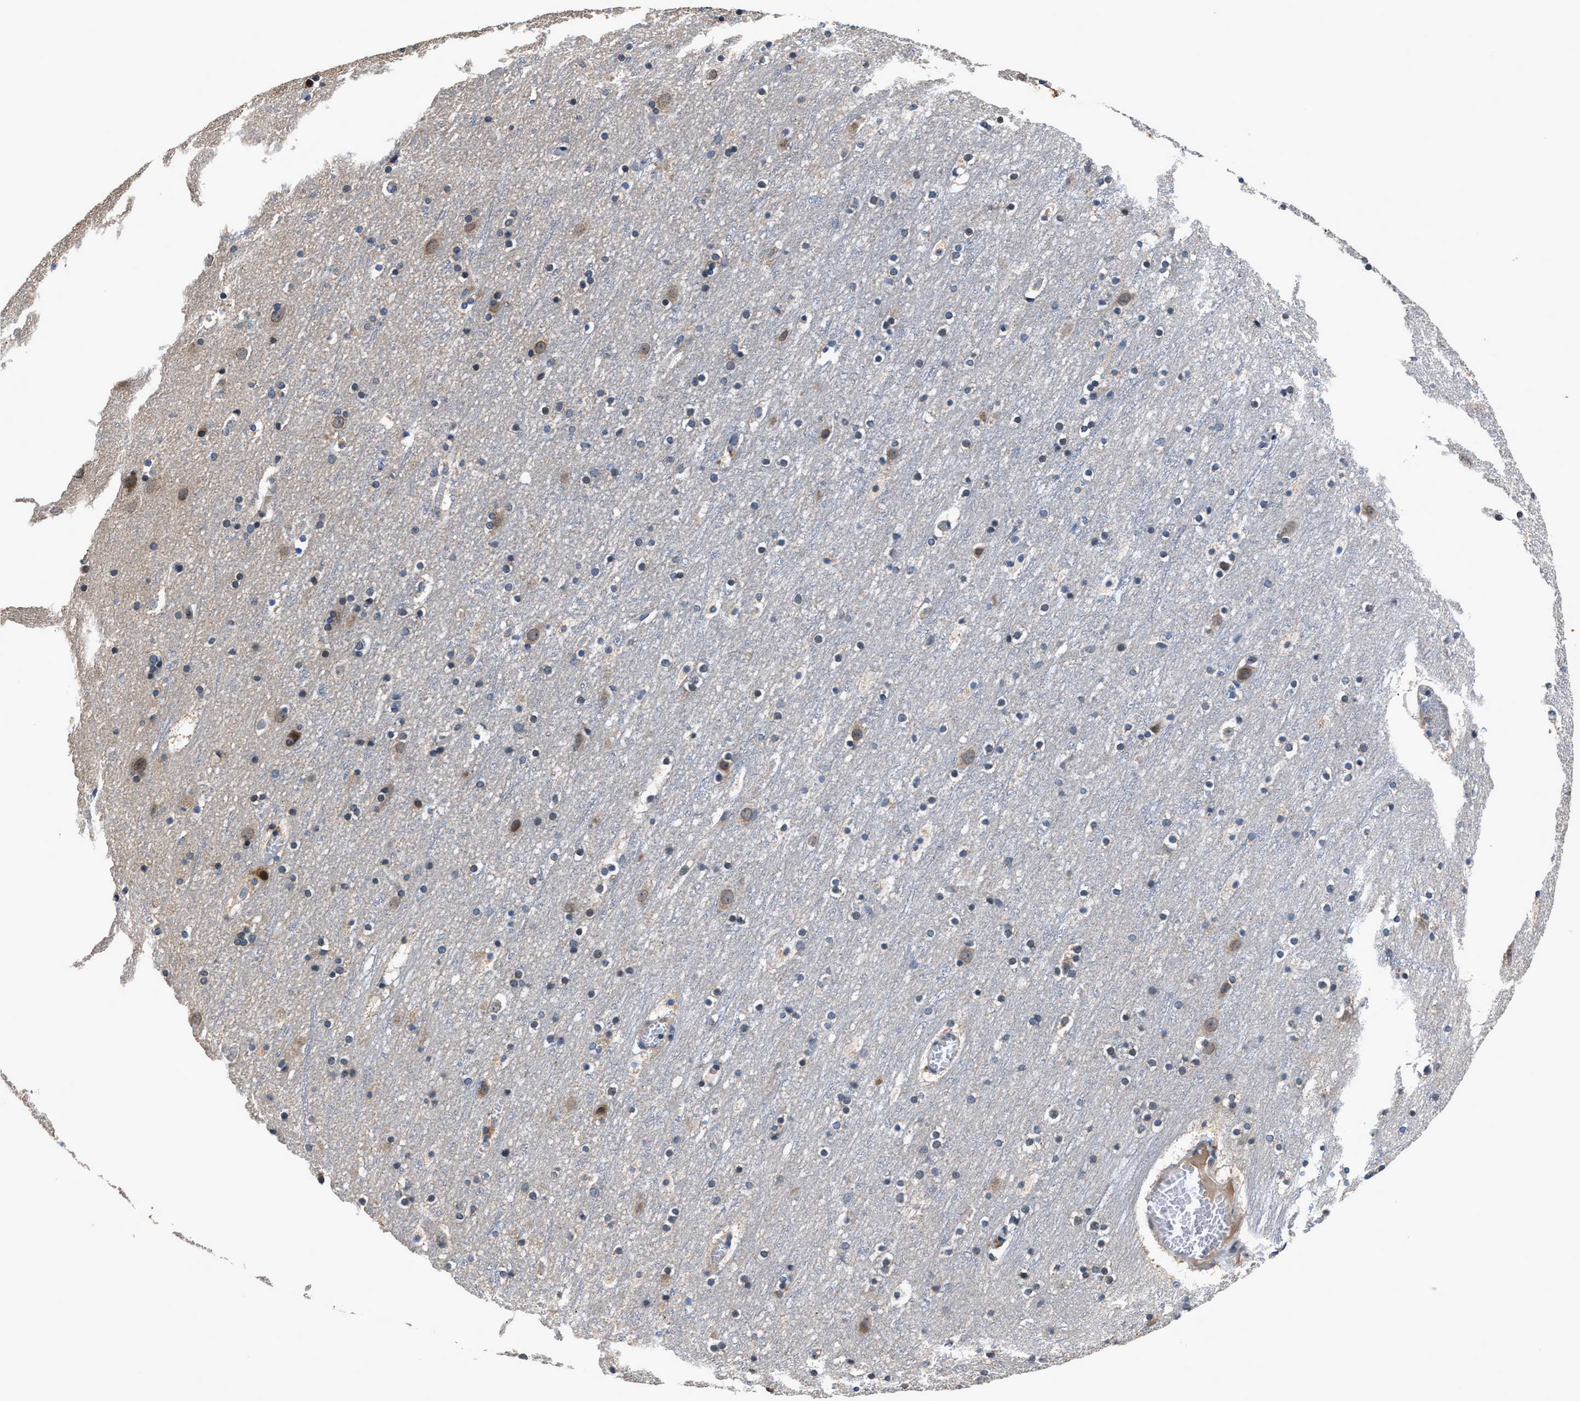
{"staining": {"intensity": "negative", "quantity": "none", "location": "none"}, "tissue": "cerebral cortex", "cell_type": "Endothelial cells", "image_type": "normal", "snomed": [{"axis": "morphology", "description": "Normal tissue, NOS"}, {"axis": "topography", "description": "Cerebral cortex"}], "caption": "The micrograph reveals no significant expression in endothelial cells of cerebral cortex. (Immunohistochemistry, brightfield microscopy, high magnification).", "gene": "TNRC18", "patient": {"sex": "male", "age": 45}}